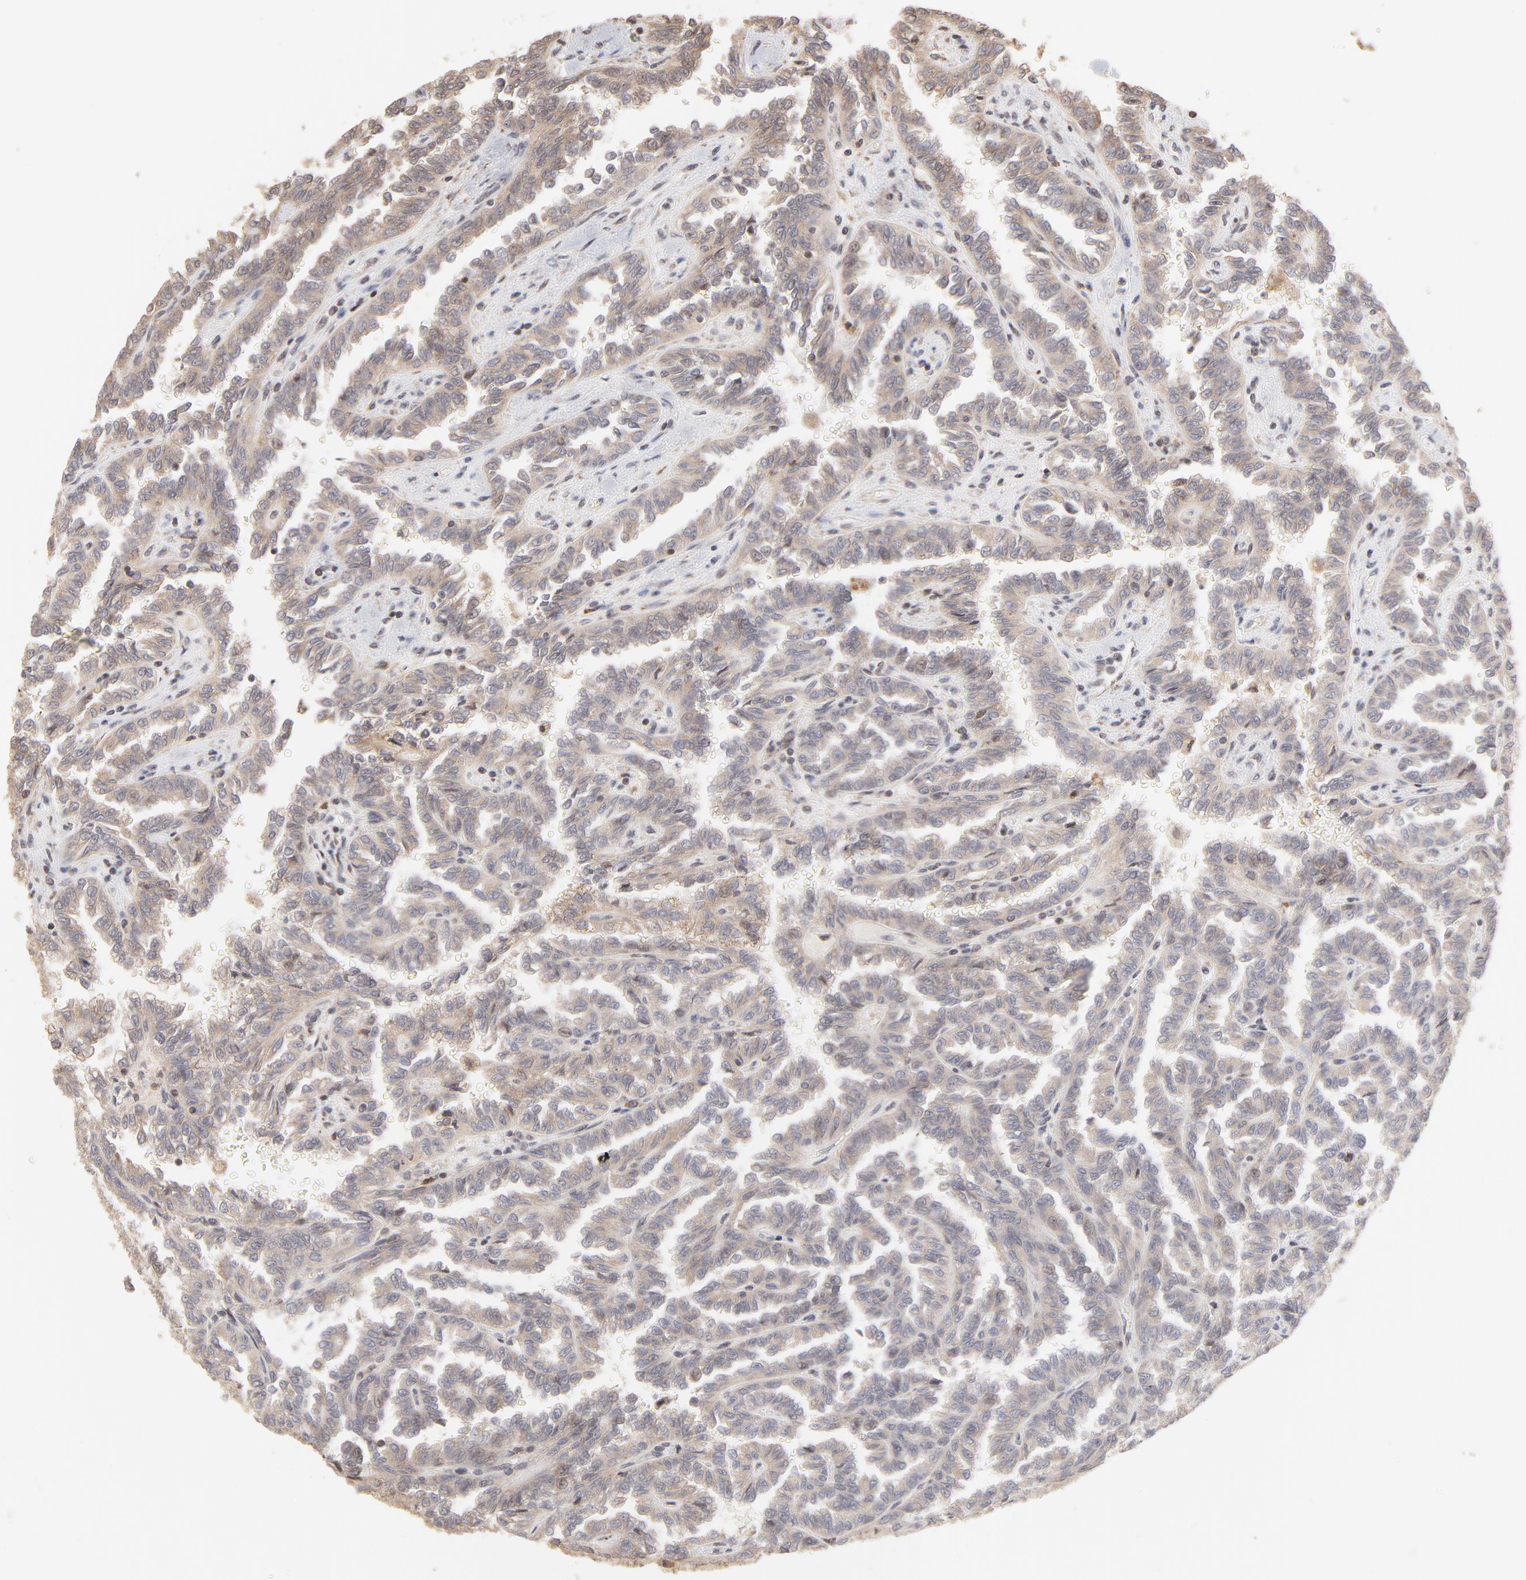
{"staining": {"intensity": "weak", "quantity": ">75%", "location": "cytoplasmic/membranous"}, "tissue": "renal cancer", "cell_type": "Tumor cells", "image_type": "cancer", "snomed": [{"axis": "morphology", "description": "Inflammation, NOS"}, {"axis": "morphology", "description": "Adenocarcinoma, NOS"}, {"axis": "topography", "description": "Kidney"}], "caption": "Immunohistochemistry of human adenocarcinoma (renal) displays low levels of weak cytoplasmic/membranous staining in about >75% of tumor cells.", "gene": "ARIH1", "patient": {"sex": "male", "age": 68}}